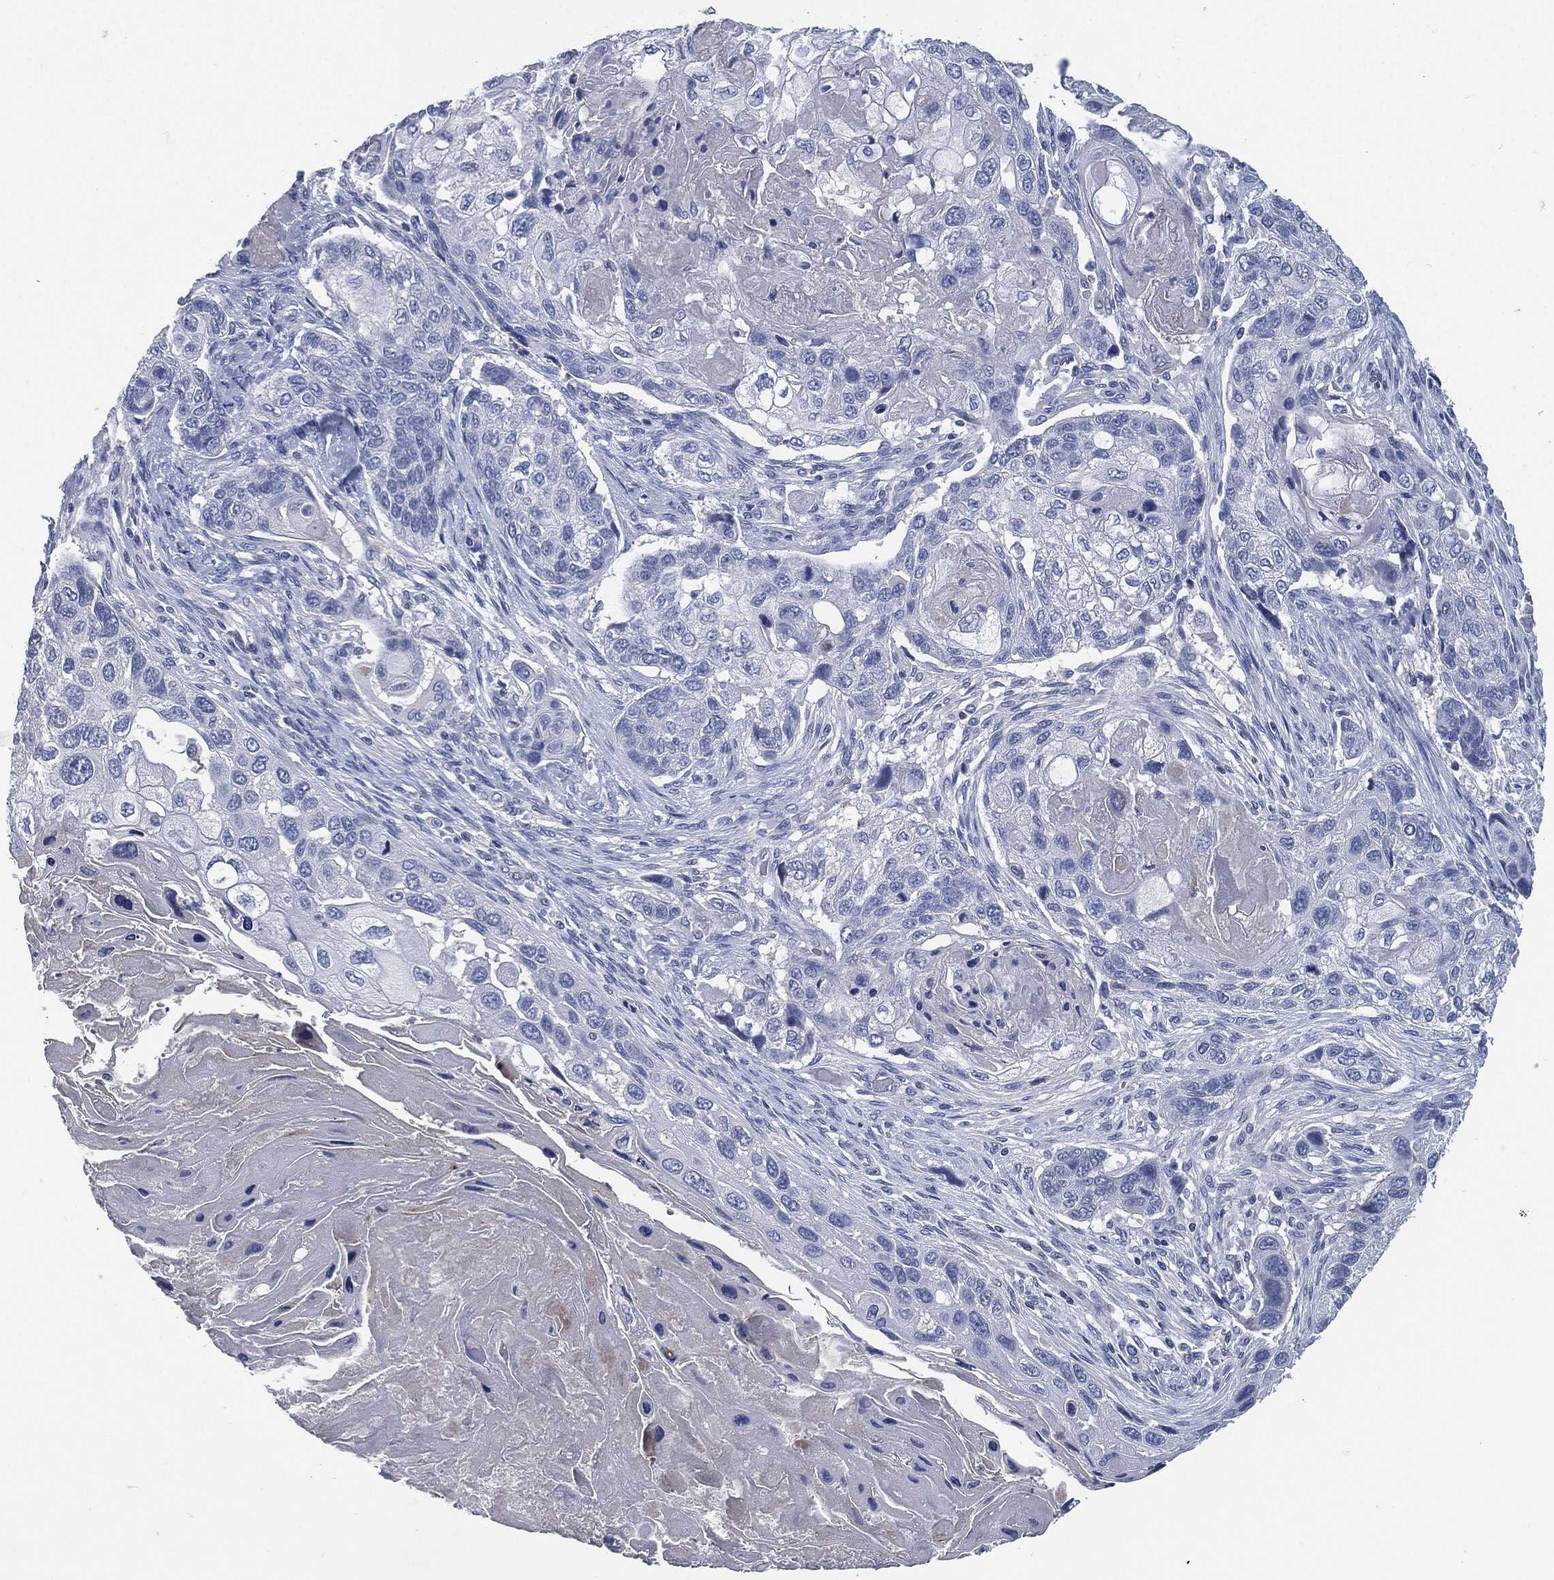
{"staining": {"intensity": "negative", "quantity": "none", "location": "none"}, "tissue": "lung cancer", "cell_type": "Tumor cells", "image_type": "cancer", "snomed": [{"axis": "morphology", "description": "Normal tissue, NOS"}, {"axis": "morphology", "description": "Squamous cell carcinoma, NOS"}, {"axis": "topography", "description": "Bronchus"}, {"axis": "topography", "description": "Lung"}], "caption": "The immunohistochemistry (IHC) micrograph has no significant expression in tumor cells of lung cancer (squamous cell carcinoma) tissue.", "gene": "CD27", "patient": {"sex": "male", "age": 69}}